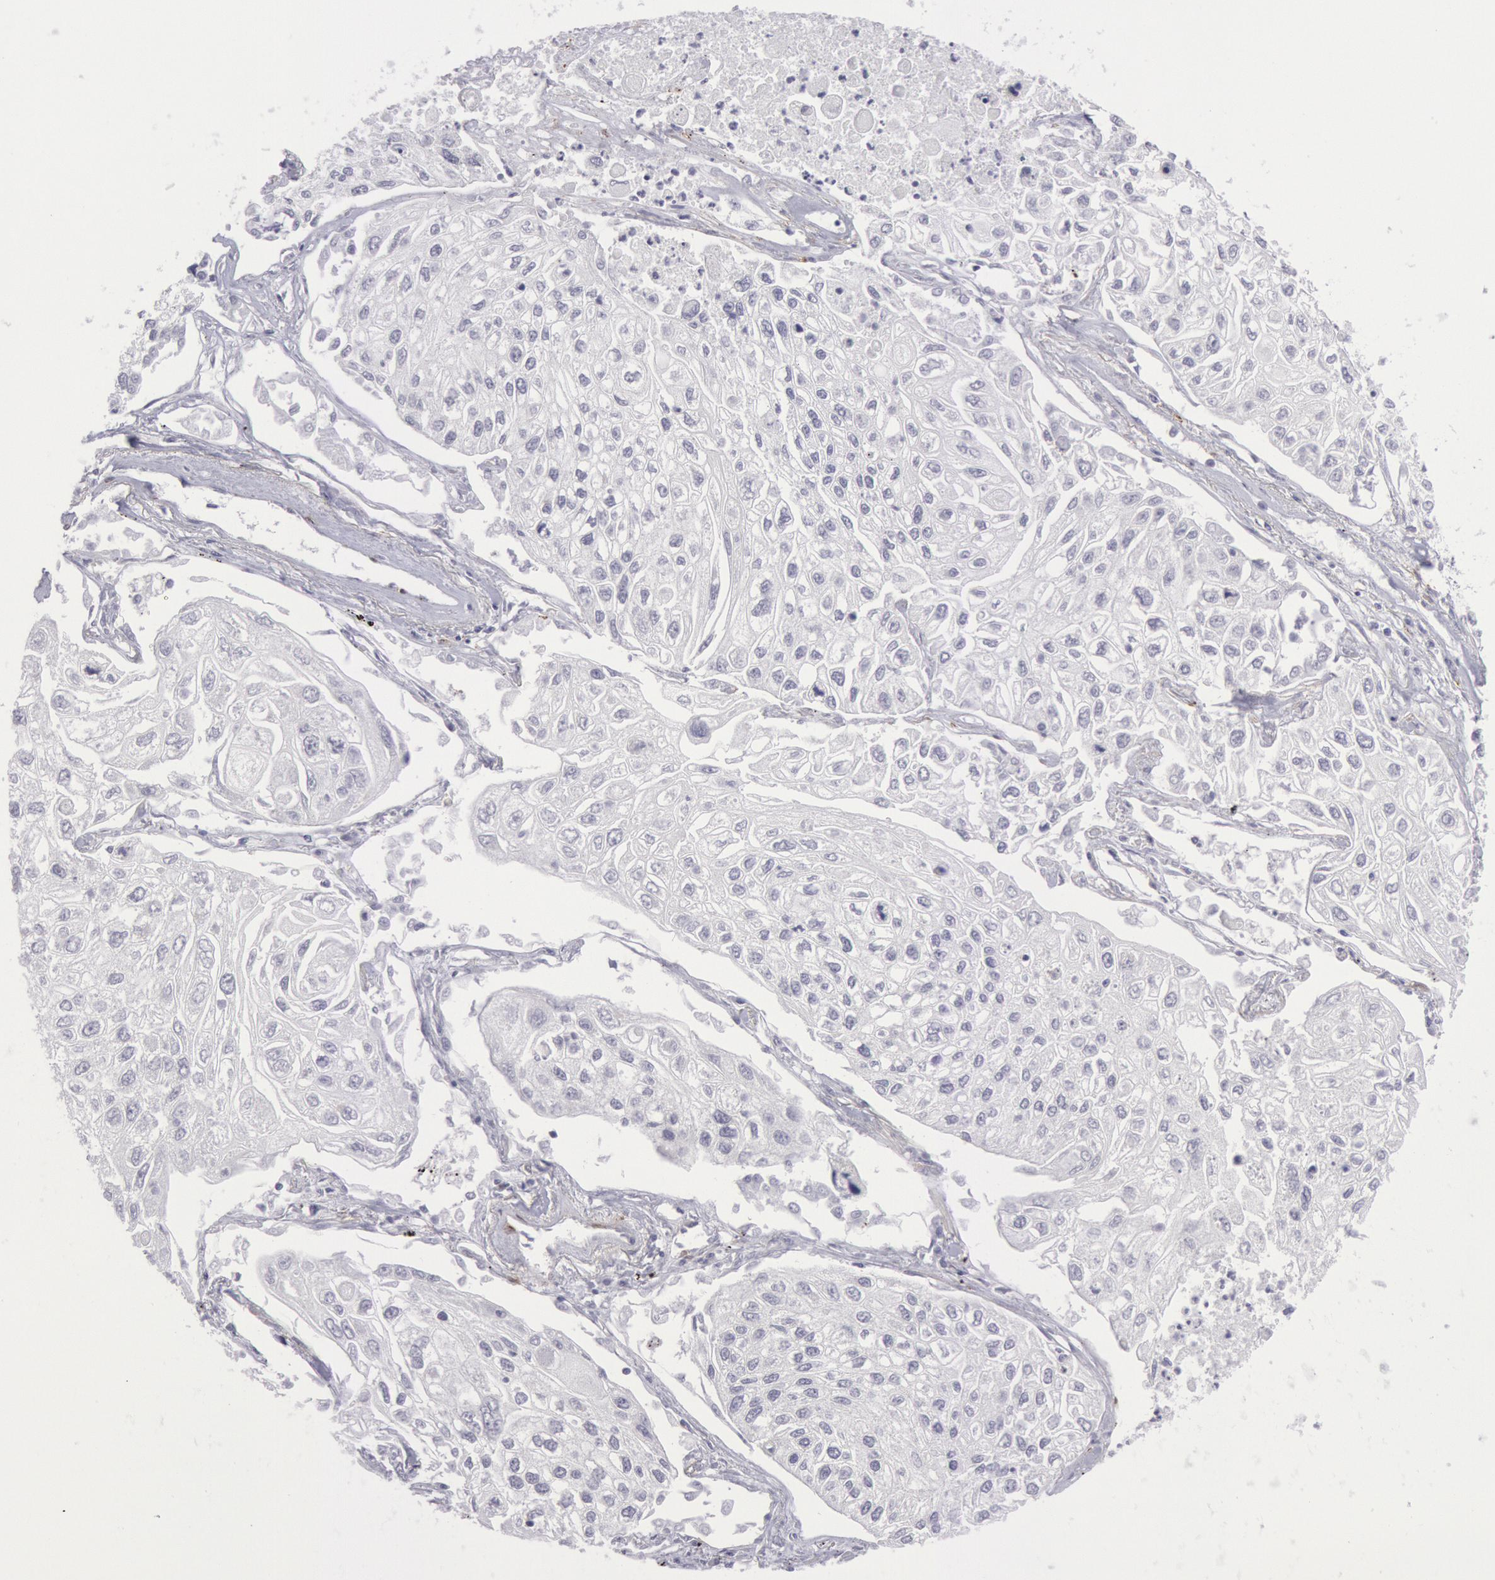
{"staining": {"intensity": "negative", "quantity": "none", "location": "none"}, "tissue": "lung cancer", "cell_type": "Tumor cells", "image_type": "cancer", "snomed": [{"axis": "morphology", "description": "Squamous cell carcinoma, NOS"}, {"axis": "topography", "description": "Lung"}], "caption": "DAB immunohistochemical staining of lung squamous cell carcinoma shows no significant expression in tumor cells.", "gene": "CDH13", "patient": {"sex": "male", "age": 75}}